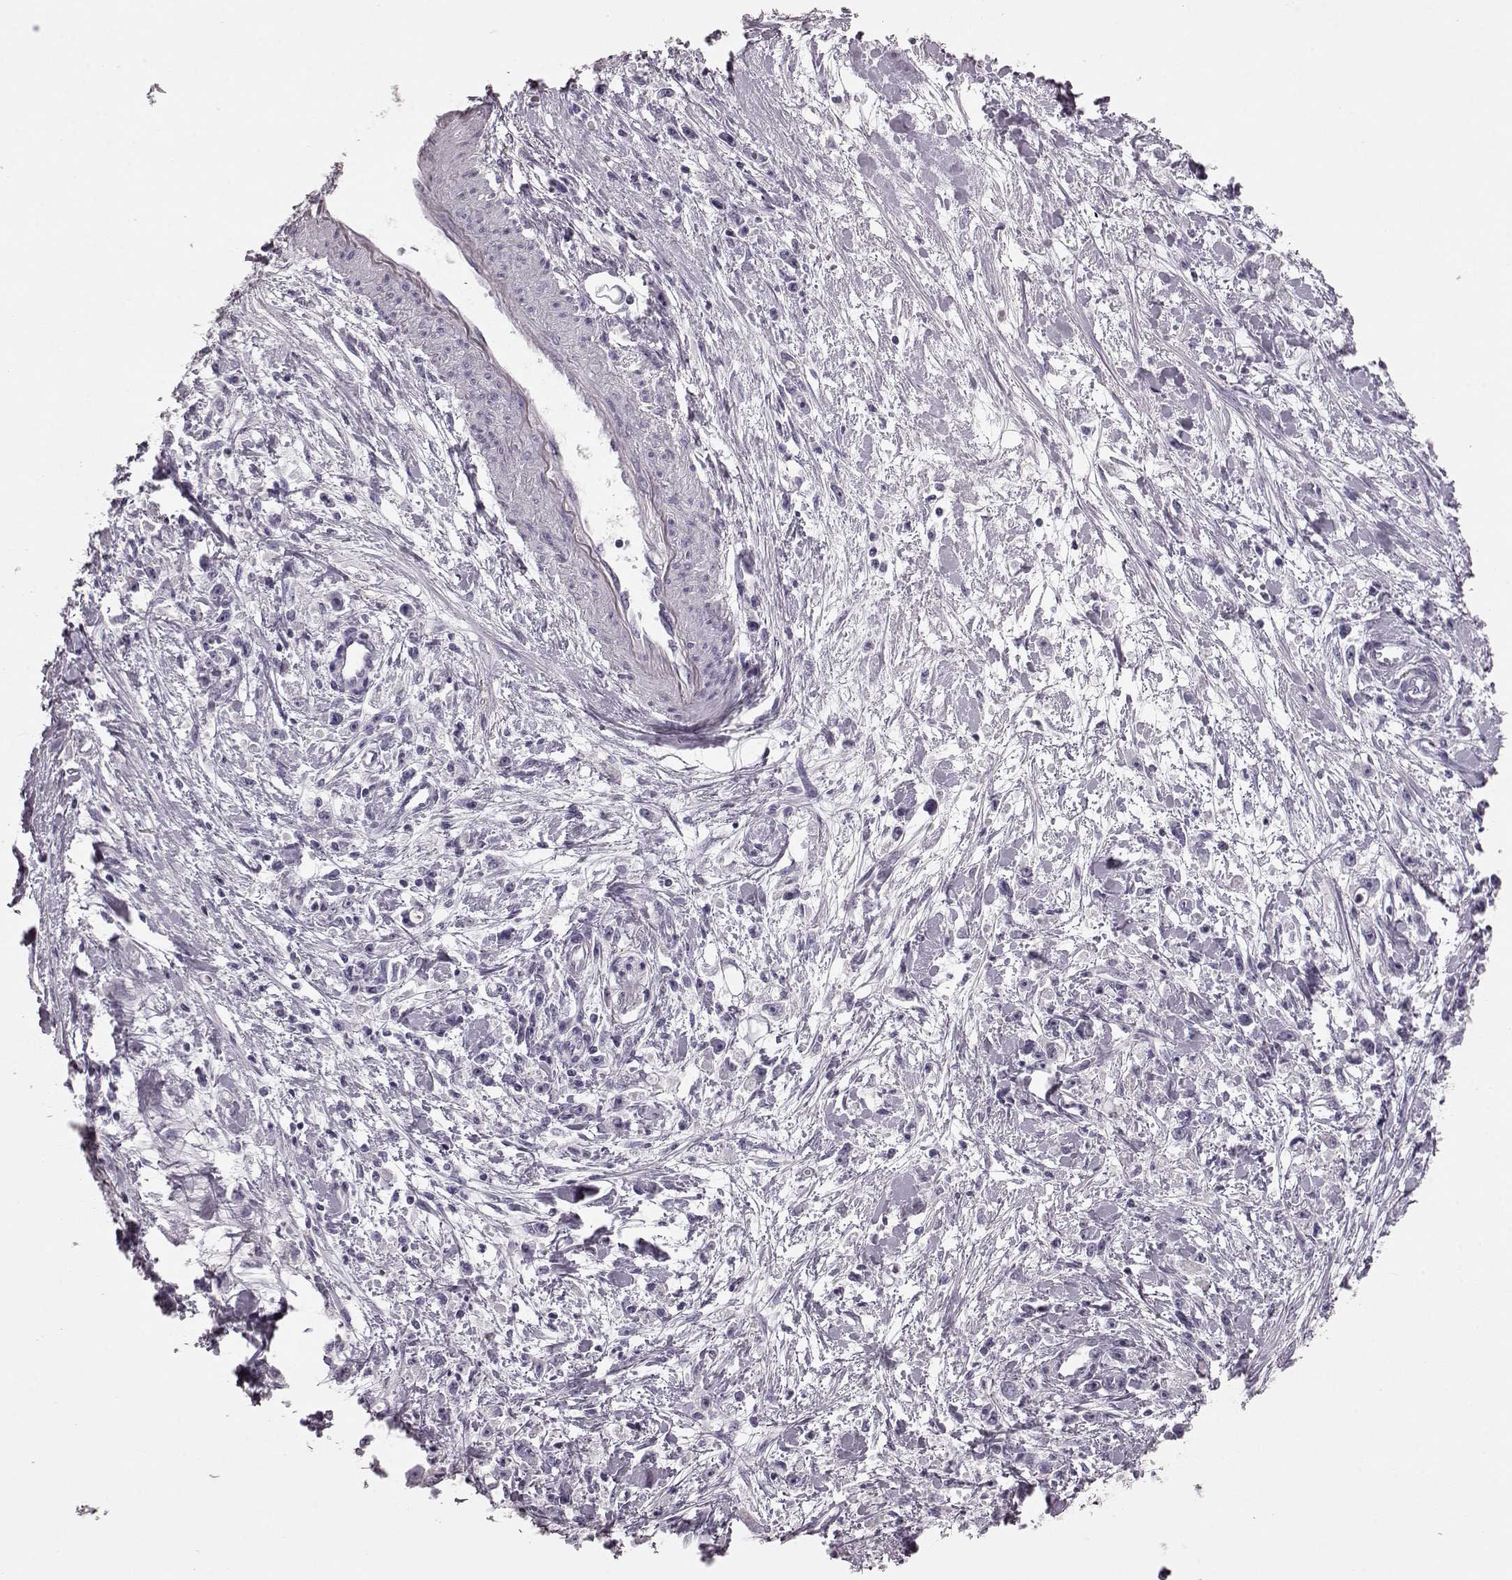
{"staining": {"intensity": "negative", "quantity": "none", "location": "none"}, "tissue": "stomach cancer", "cell_type": "Tumor cells", "image_type": "cancer", "snomed": [{"axis": "morphology", "description": "Adenocarcinoma, NOS"}, {"axis": "topography", "description": "Stomach"}], "caption": "Immunohistochemical staining of human stomach cancer (adenocarcinoma) displays no significant staining in tumor cells.", "gene": "CRYBA2", "patient": {"sex": "female", "age": 59}}